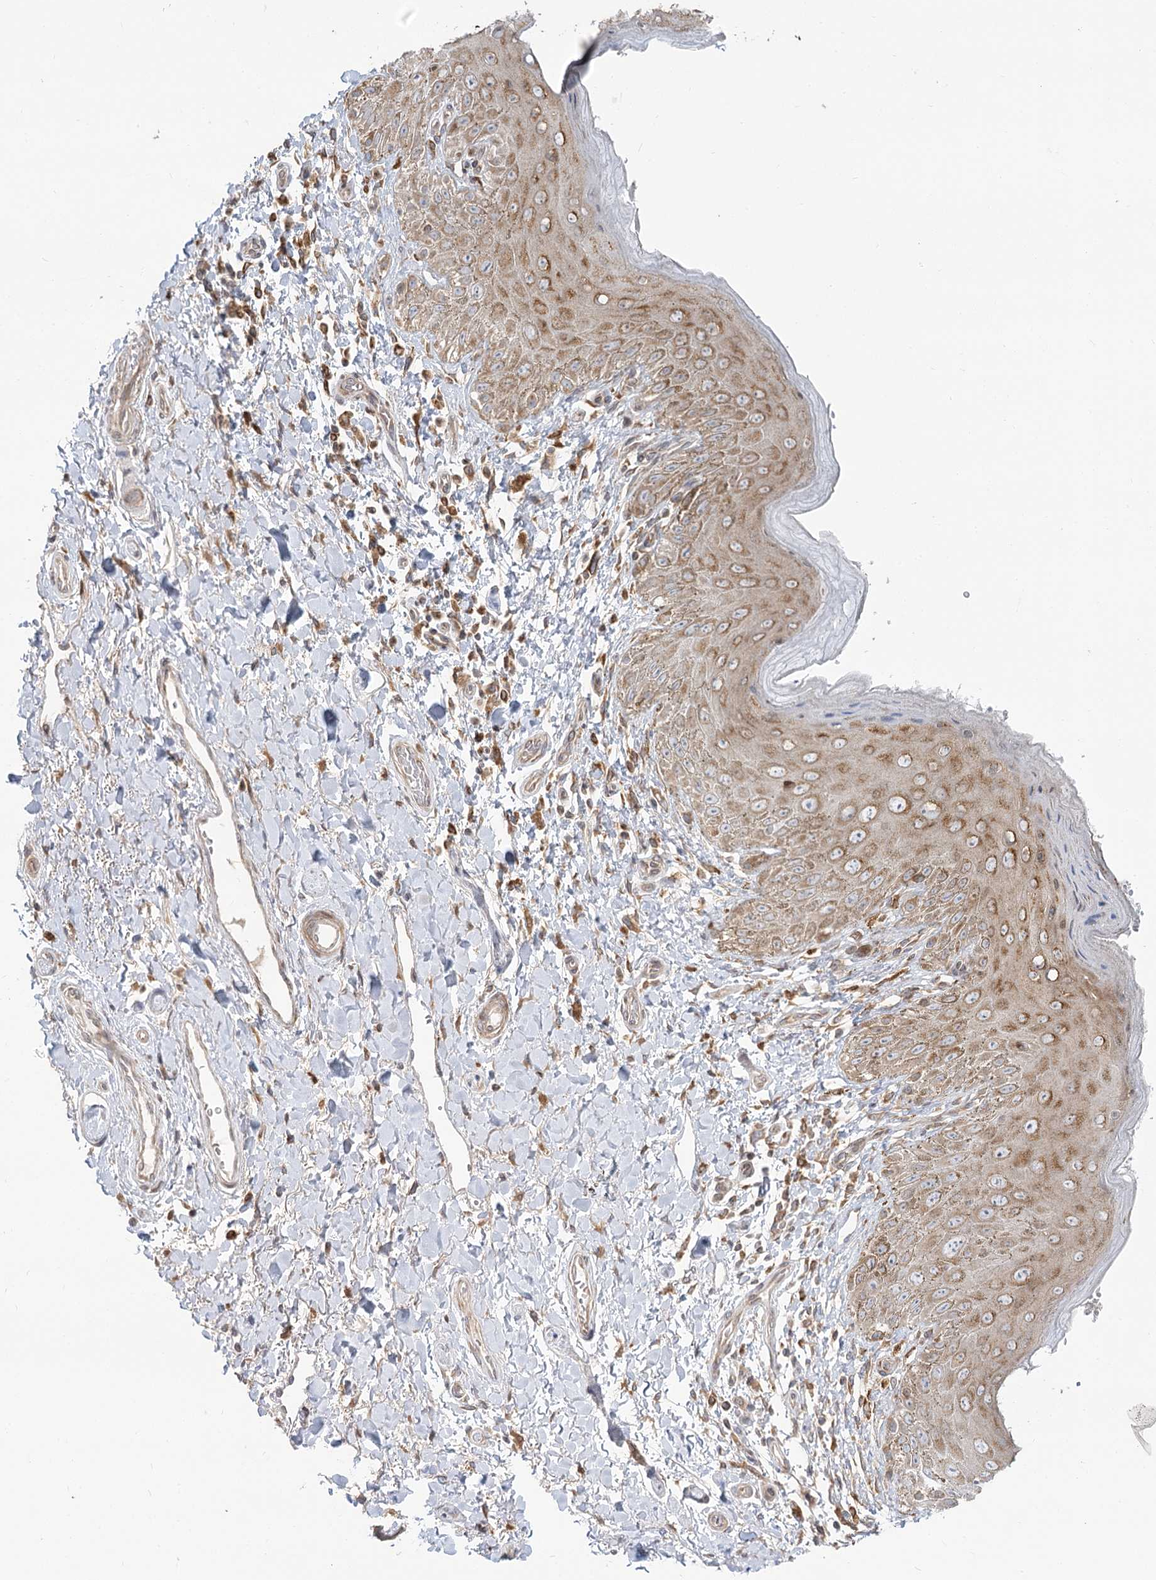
{"staining": {"intensity": "moderate", "quantity": ">75%", "location": "cytoplasmic/membranous"}, "tissue": "skin", "cell_type": "Epidermal cells", "image_type": "normal", "snomed": [{"axis": "morphology", "description": "Normal tissue, NOS"}, {"axis": "topography", "description": "Anal"}], "caption": "Immunohistochemical staining of unremarkable skin reveals >75% levels of moderate cytoplasmic/membranous protein positivity in approximately >75% of epidermal cells.", "gene": "MTMR3", "patient": {"sex": "male", "age": 44}}